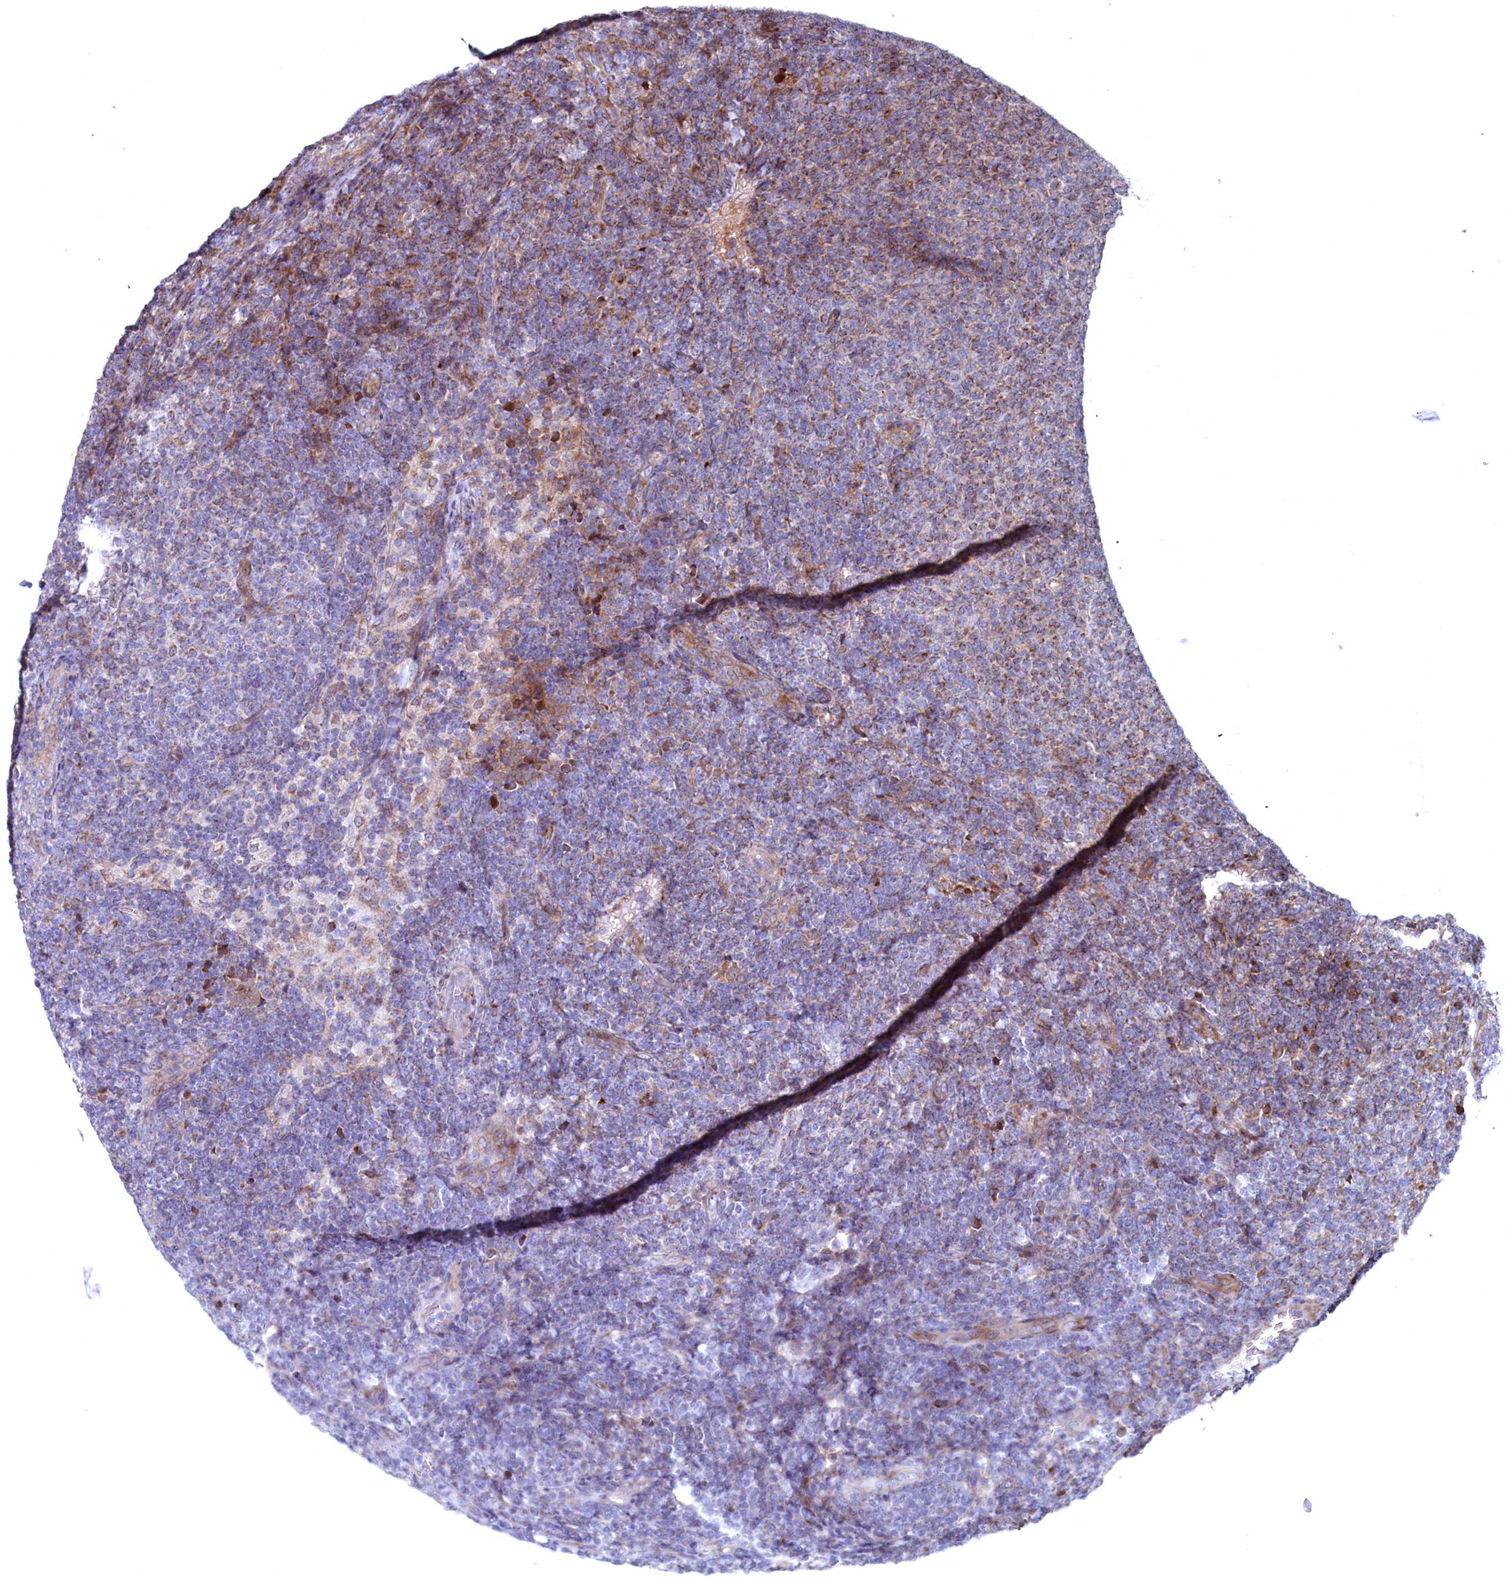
{"staining": {"intensity": "weak", "quantity": "<25%", "location": "cytoplasmic/membranous"}, "tissue": "lymphoma", "cell_type": "Tumor cells", "image_type": "cancer", "snomed": [{"axis": "morphology", "description": "Malignant lymphoma, non-Hodgkin's type, Low grade"}, {"axis": "topography", "description": "Lymph node"}], "caption": "Micrograph shows no protein expression in tumor cells of malignant lymphoma, non-Hodgkin's type (low-grade) tissue. Nuclei are stained in blue.", "gene": "MTFMT", "patient": {"sex": "male", "age": 66}}